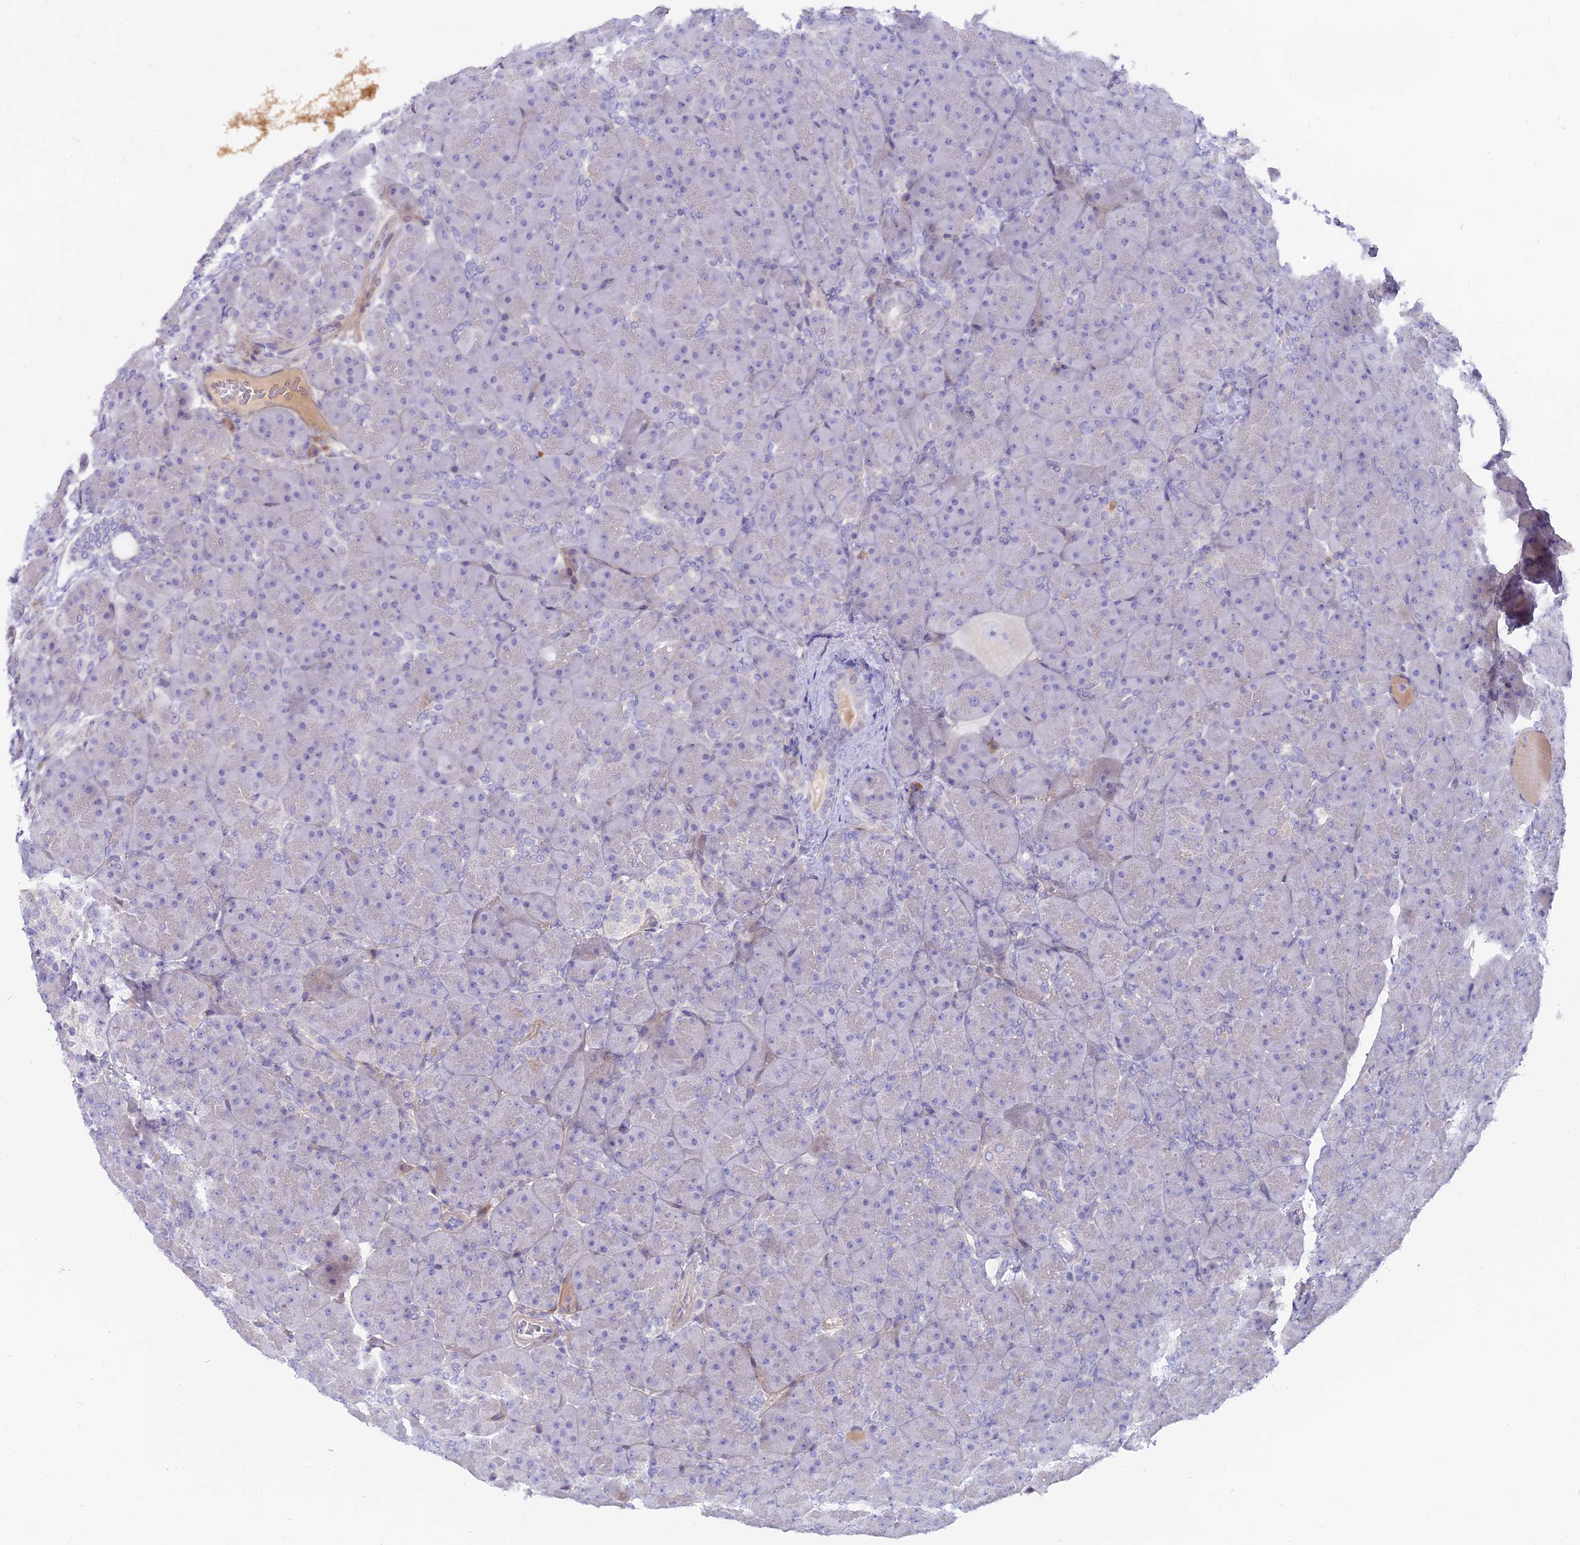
{"staining": {"intensity": "negative", "quantity": "none", "location": "none"}, "tissue": "pancreas", "cell_type": "Exocrine glandular cells", "image_type": "normal", "snomed": [{"axis": "morphology", "description": "Normal tissue, NOS"}, {"axis": "topography", "description": "Pancreas"}], "caption": "This is an immunohistochemistry (IHC) histopathology image of unremarkable human pancreas. There is no expression in exocrine glandular cells.", "gene": "MBD3L1", "patient": {"sex": "male", "age": 66}}